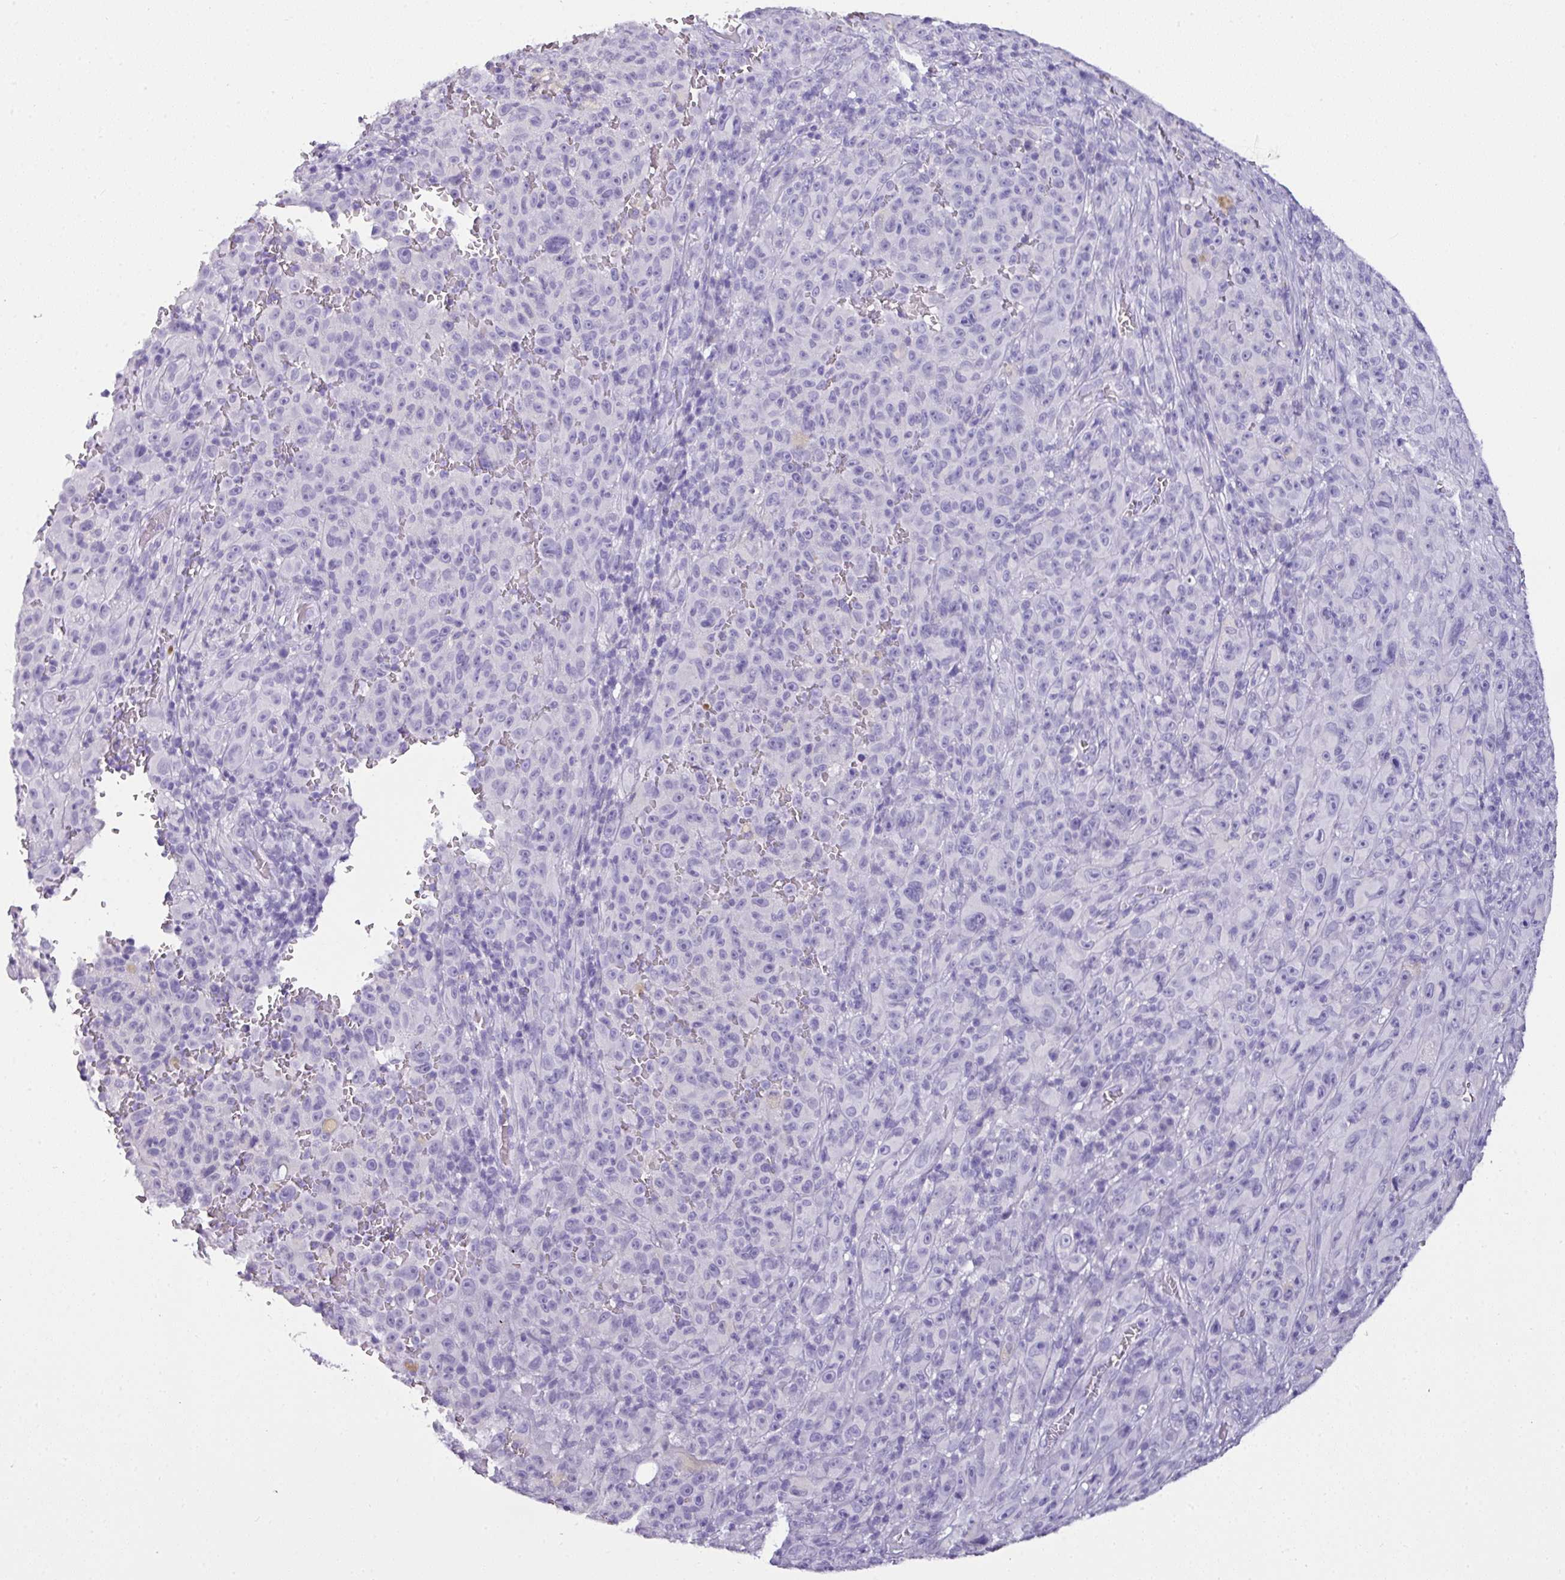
{"staining": {"intensity": "negative", "quantity": "none", "location": "none"}, "tissue": "melanoma", "cell_type": "Tumor cells", "image_type": "cancer", "snomed": [{"axis": "morphology", "description": "Malignant melanoma, NOS"}, {"axis": "topography", "description": "Skin"}], "caption": "A histopathology image of malignant melanoma stained for a protein demonstrates no brown staining in tumor cells.", "gene": "NAPSA", "patient": {"sex": "female", "age": 82}}